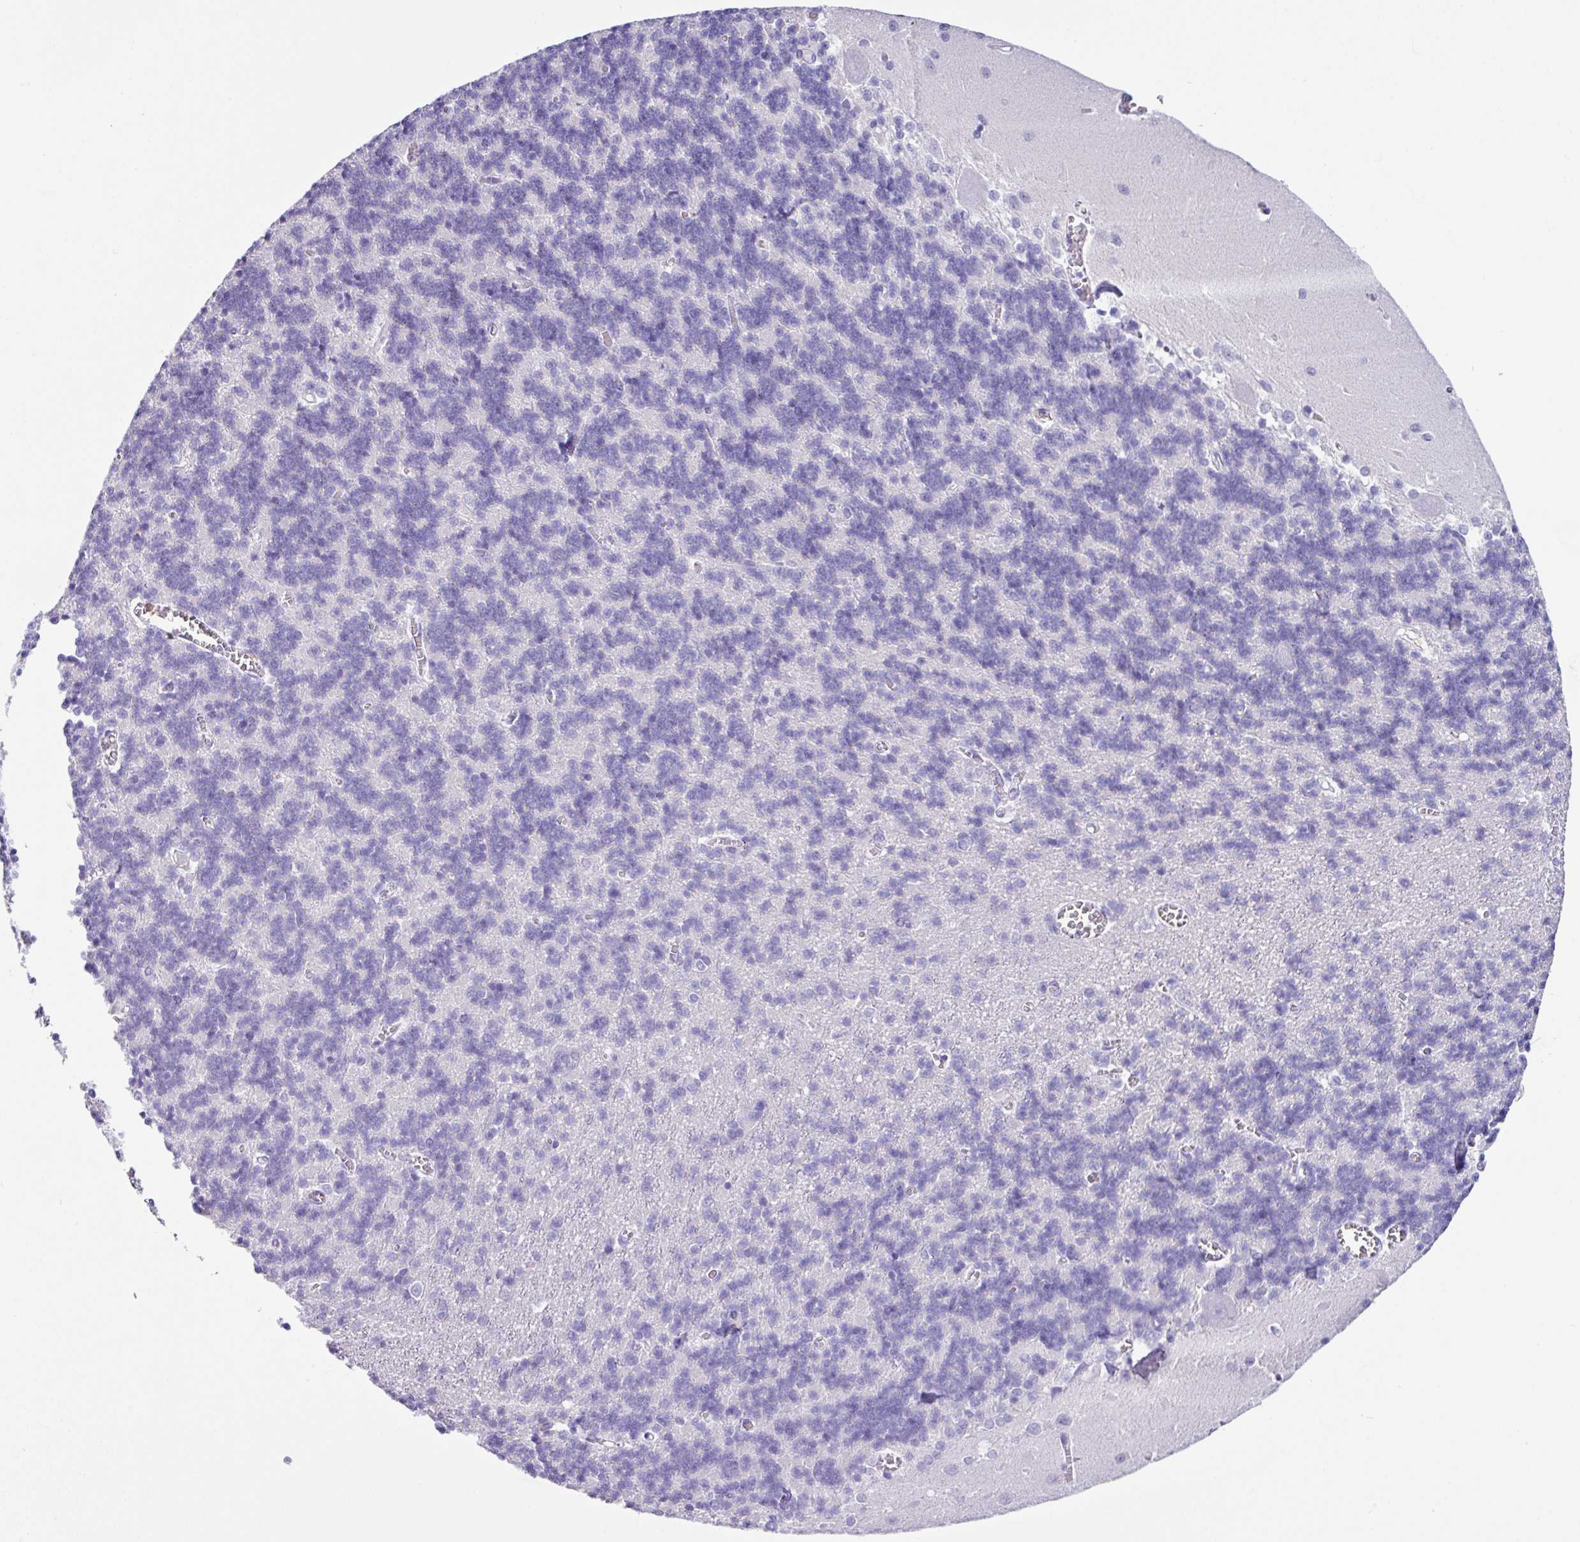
{"staining": {"intensity": "negative", "quantity": "none", "location": "none"}, "tissue": "cerebellum", "cell_type": "Cells in granular layer", "image_type": "normal", "snomed": [{"axis": "morphology", "description": "Normal tissue, NOS"}, {"axis": "topography", "description": "Cerebellum"}], "caption": "Protein analysis of normal cerebellum exhibits no significant staining in cells in granular layer. Nuclei are stained in blue.", "gene": "ZG16", "patient": {"sex": "male", "age": 37}}